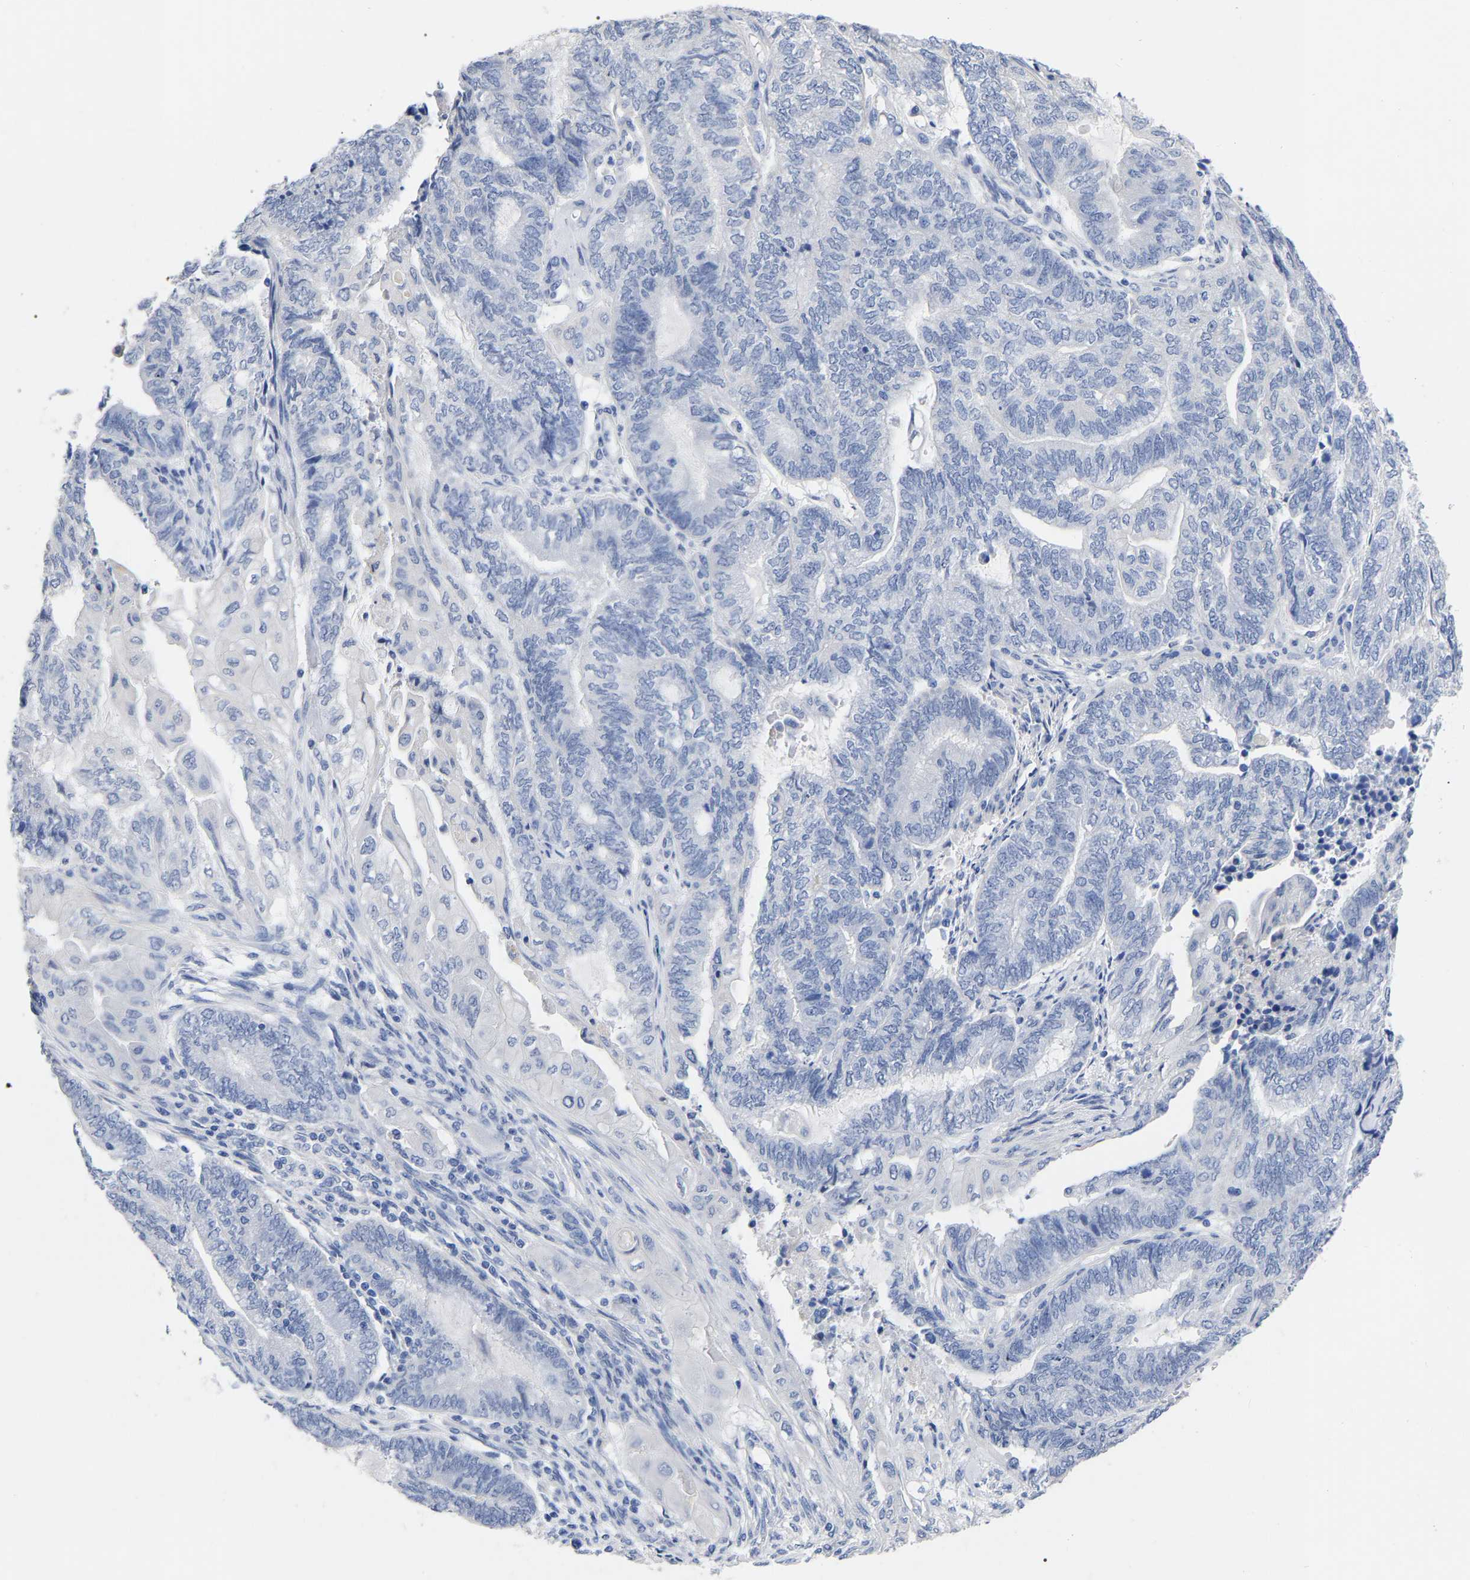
{"staining": {"intensity": "negative", "quantity": "none", "location": "none"}, "tissue": "endometrial cancer", "cell_type": "Tumor cells", "image_type": "cancer", "snomed": [{"axis": "morphology", "description": "Adenocarcinoma, NOS"}, {"axis": "topography", "description": "Uterus"}, {"axis": "topography", "description": "Endometrium"}], "caption": "This is an immunohistochemistry image of endometrial adenocarcinoma. There is no positivity in tumor cells.", "gene": "ANXA13", "patient": {"sex": "female", "age": 70}}